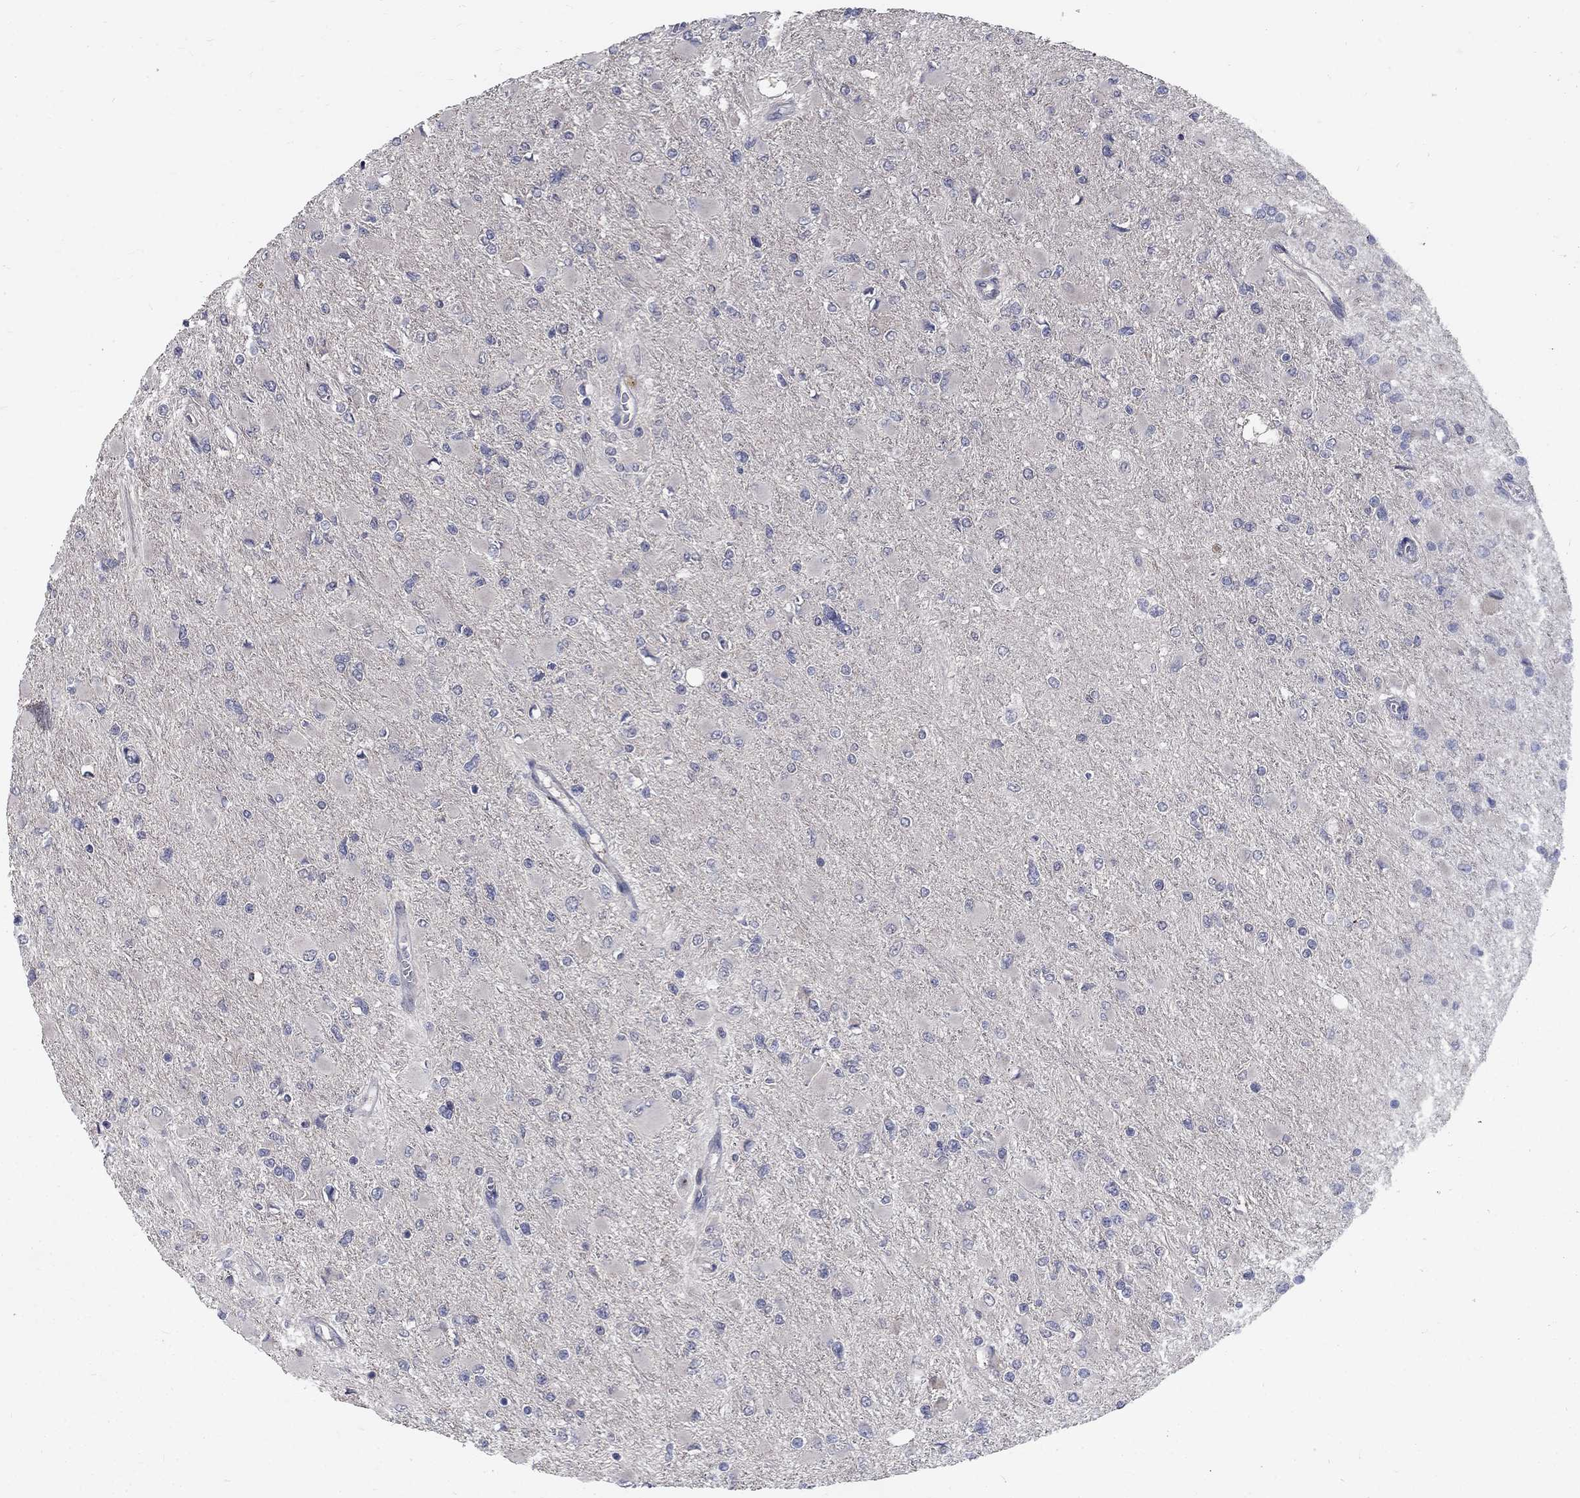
{"staining": {"intensity": "negative", "quantity": "none", "location": "none"}, "tissue": "glioma", "cell_type": "Tumor cells", "image_type": "cancer", "snomed": [{"axis": "morphology", "description": "Glioma, malignant, High grade"}, {"axis": "topography", "description": "Cerebral cortex"}], "caption": "High power microscopy photomicrograph of an immunohistochemistry (IHC) photomicrograph of malignant high-grade glioma, revealing no significant staining in tumor cells.", "gene": "FAM3B", "patient": {"sex": "female", "age": 36}}